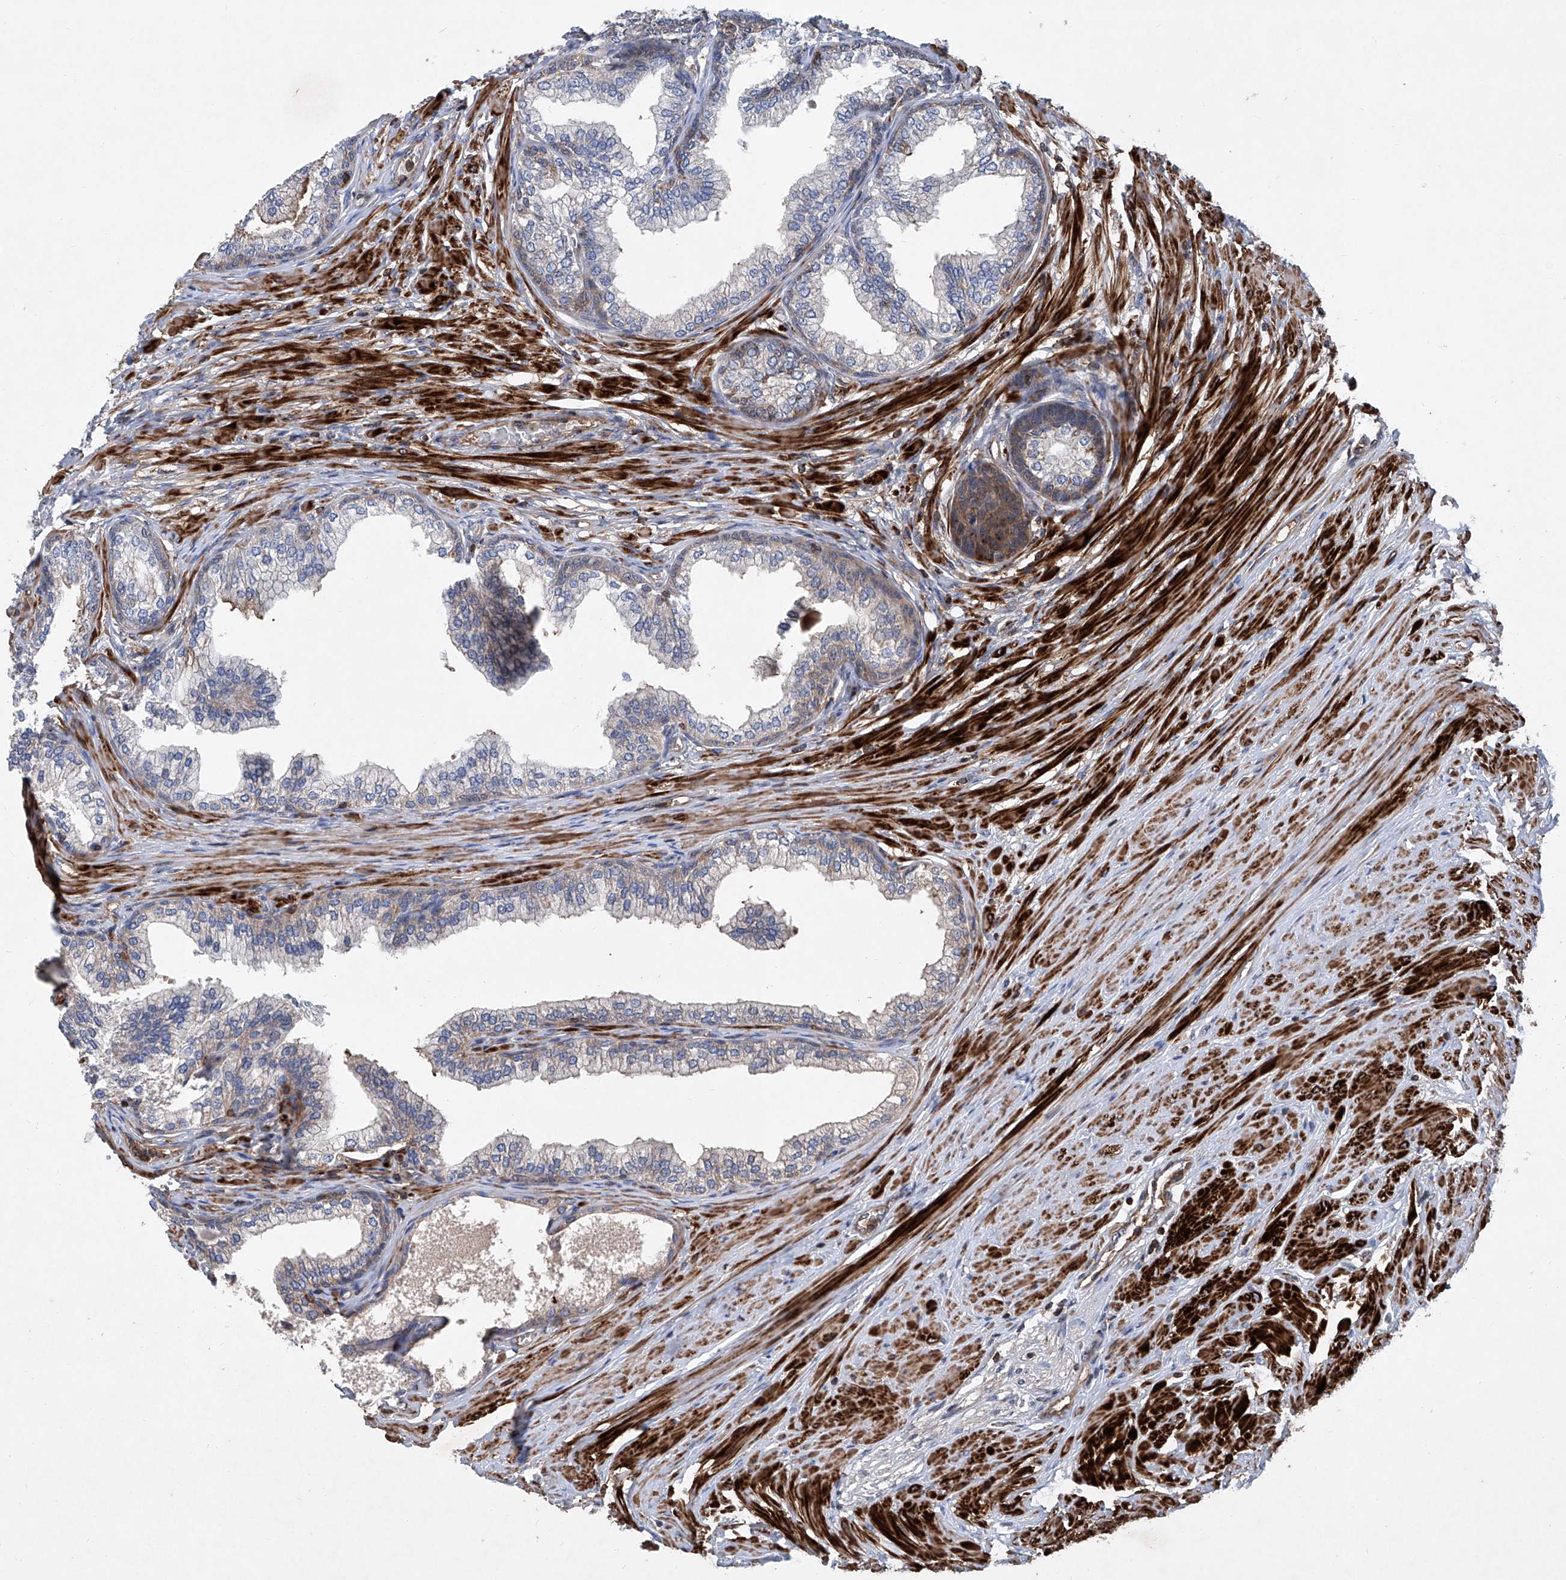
{"staining": {"intensity": "weak", "quantity": "25%-75%", "location": "cytoplasmic/membranous"}, "tissue": "prostate", "cell_type": "Glandular cells", "image_type": "normal", "snomed": [{"axis": "morphology", "description": "Normal tissue, NOS"}, {"axis": "morphology", "description": "Urothelial carcinoma, Low grade"}, {"axis": "topography", "description": "Urinary bladder"}, {"axis": "topography", "description": "Prostate"}], "caption": "Glandular cells demonstrate low levels of weak cytoplasmic/membranous positivity in approximately 25%-75% of cells in benign human prostate.", "gene": "NT5C3A", "patient": {"sex": "male", "age": 60}}